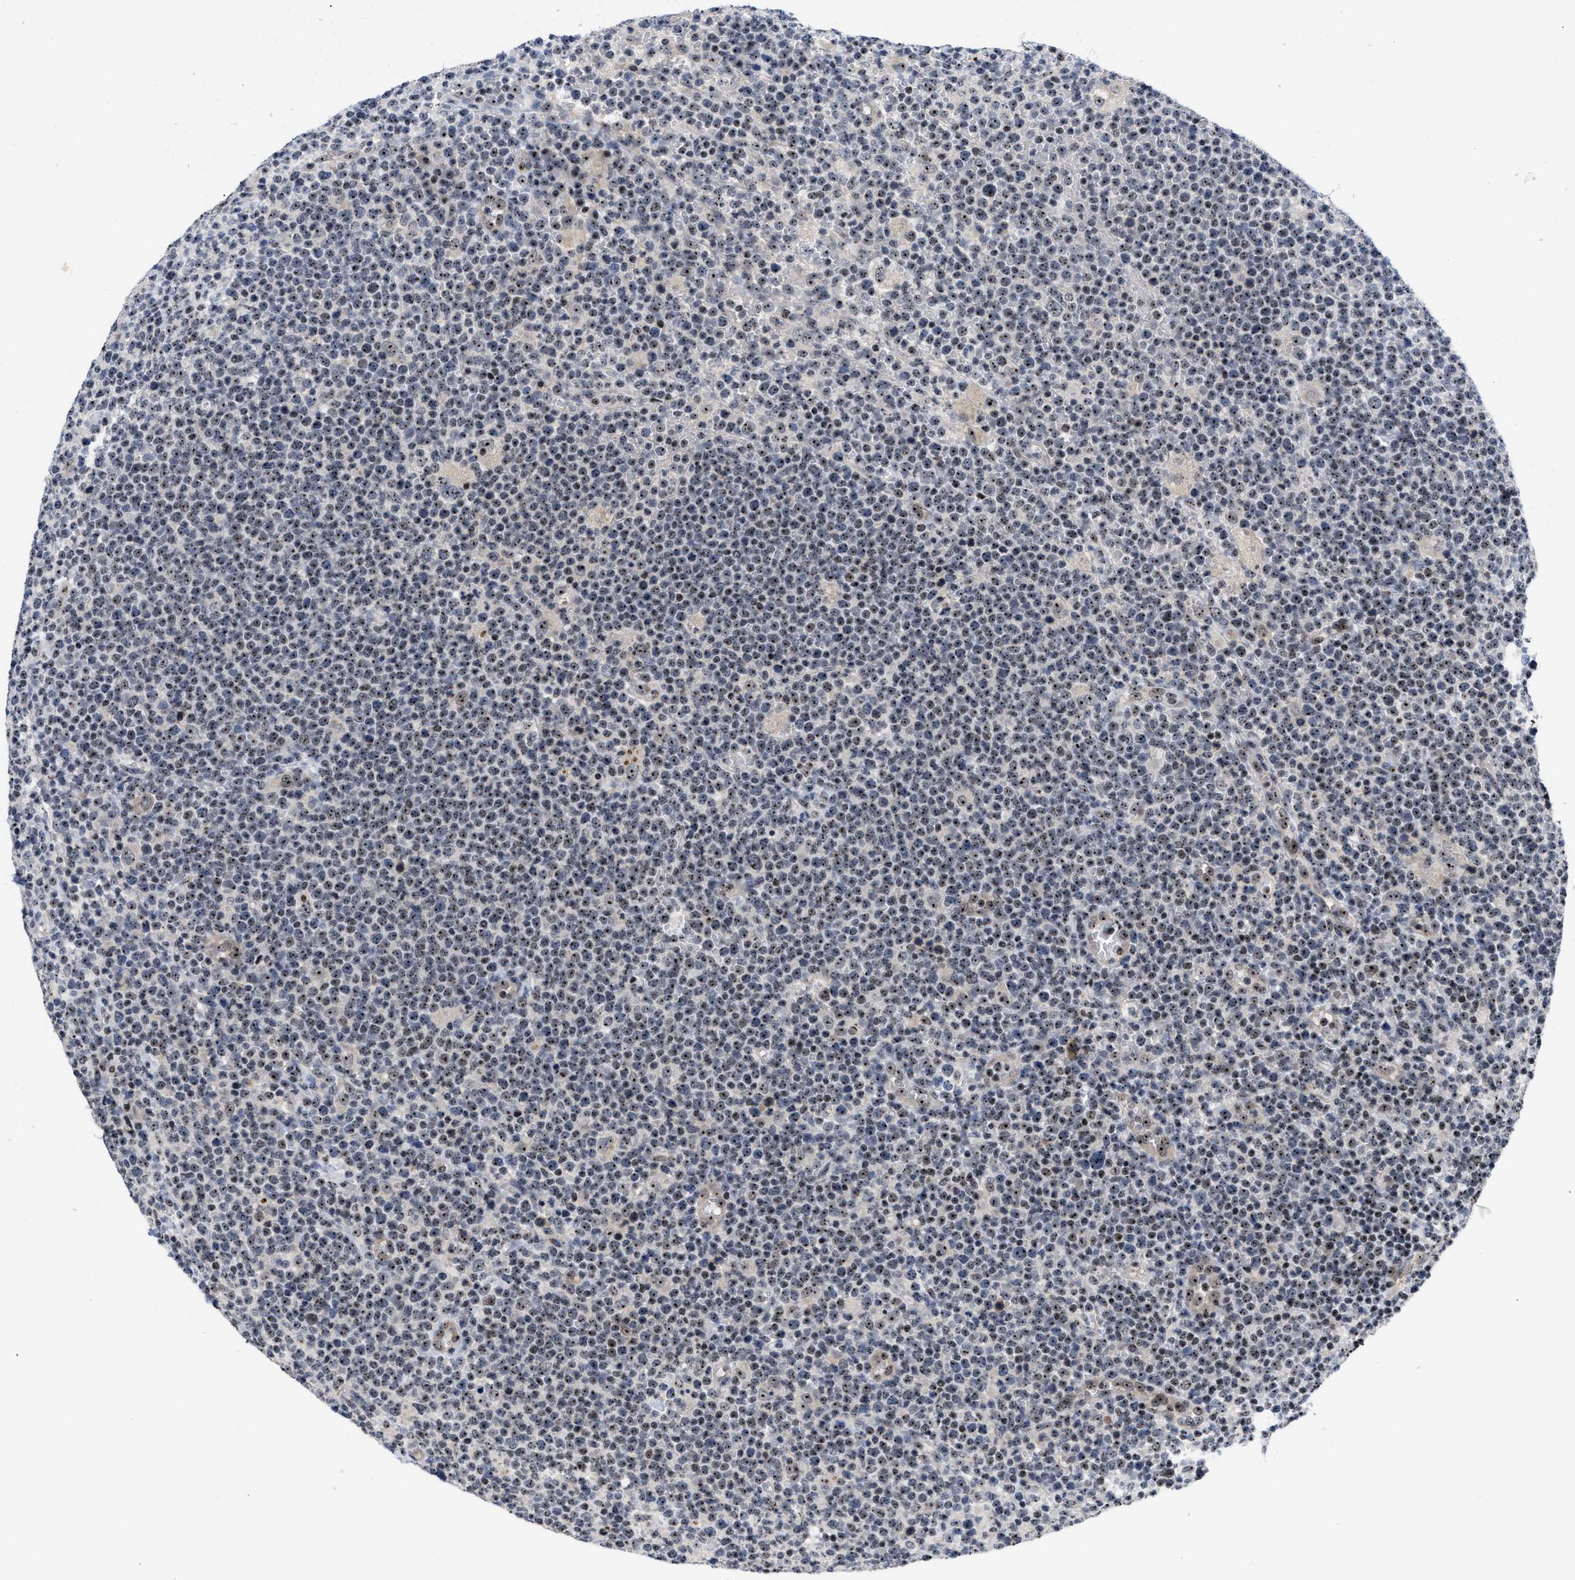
{"staining": {"intensity": "moderate", "quantity": ">75%", "location": "nuclear"}, "tissue": "lymphoma", "cell_type": "Tumor cells", "image_type": "cancer", "snomed": [{"axis": "morphology", "description": "Malignant lymphoma, non-Hodgkin's type, High grade"}, {"axis": "topography", "description": "Lymph node"}], "caption": "This is a micrograph of immunohistochemistry staining of lymphoma, which shows moderate expression in the nuclear of tumor cells.", "gene": "NOP58", "patient": {"sex": "male", "age": 61}}